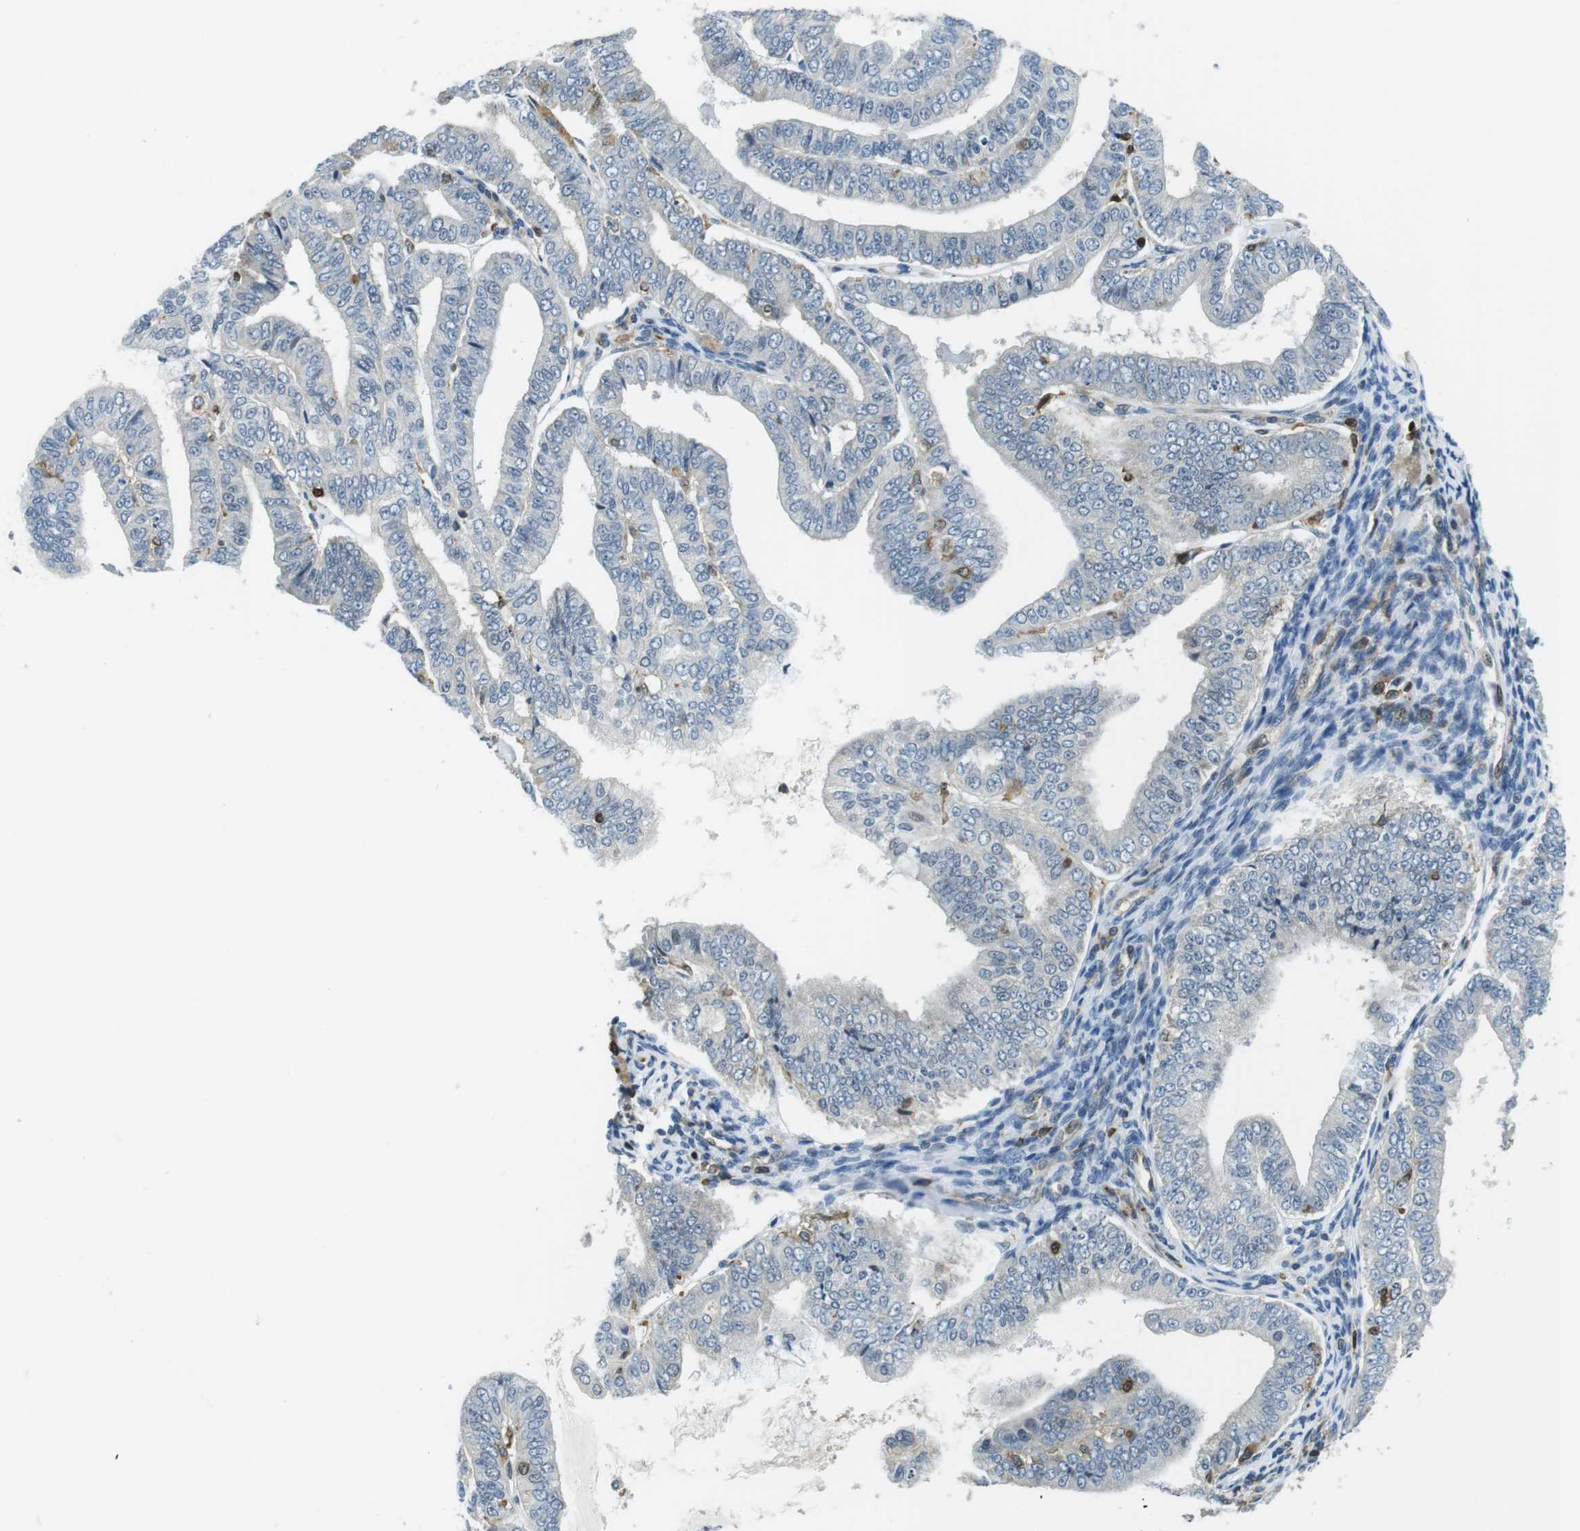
{"staining": {"intensity": "negative", "quantity": "none", "location": "none"}, "tissue": "endometrial cancer", "cell_type": "Tumor cells", "image_type": "cancer", "snomed": [{"axis": "morphology", "description": "Adenocarcinoma, NOS"}, {"axis": "topography", "description": "Endometrium"}], "caption": "This histopathology image is of endometrial cancer (adenocarcinoma) stained with immunohistochemistry (IHC) to label a protein in brown with the nuclei are counter-stained blue. There is no positivity in tumor cells.", "gene": "STK10", "patient": {"sex": "female", "age": 63}}